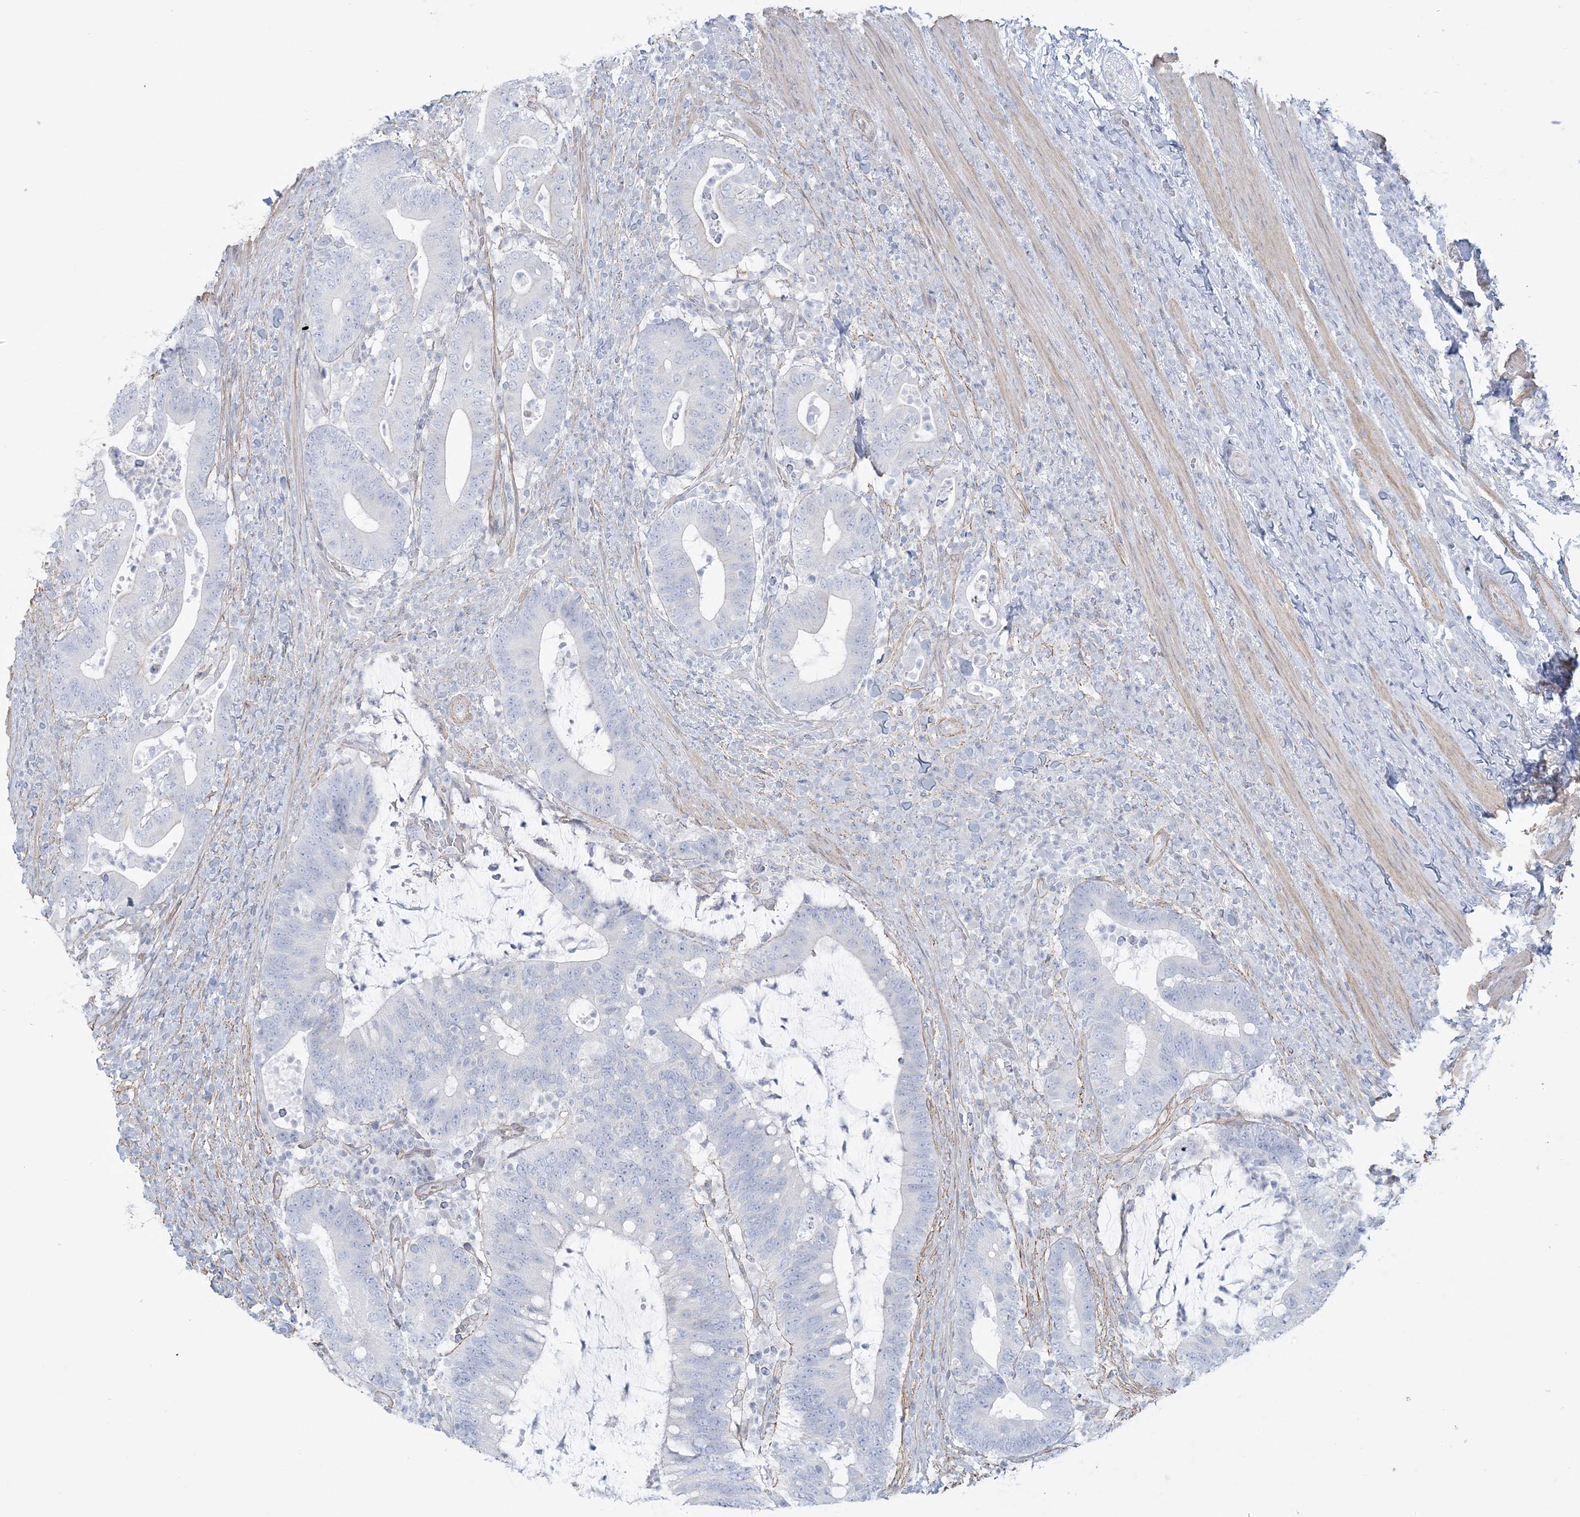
{"staining": {"intensity": "negative", "quantity": "none", "location": "none"}, "tissue": "colorectal cancer", "cell_type": "Tumor cells", "image_type": "cancer", "snomed": [{"axis": "morphology", "description": "Adenocarcinoma, NOS"}, {"axis": "topography", "description": "Colon"}], "caption": "IHC of human adenocarcinoma (colorectal) demonstrates no expression in tumor cells.", "gene": "AGXT", "patient": {"sex": "female", "age": 66}}